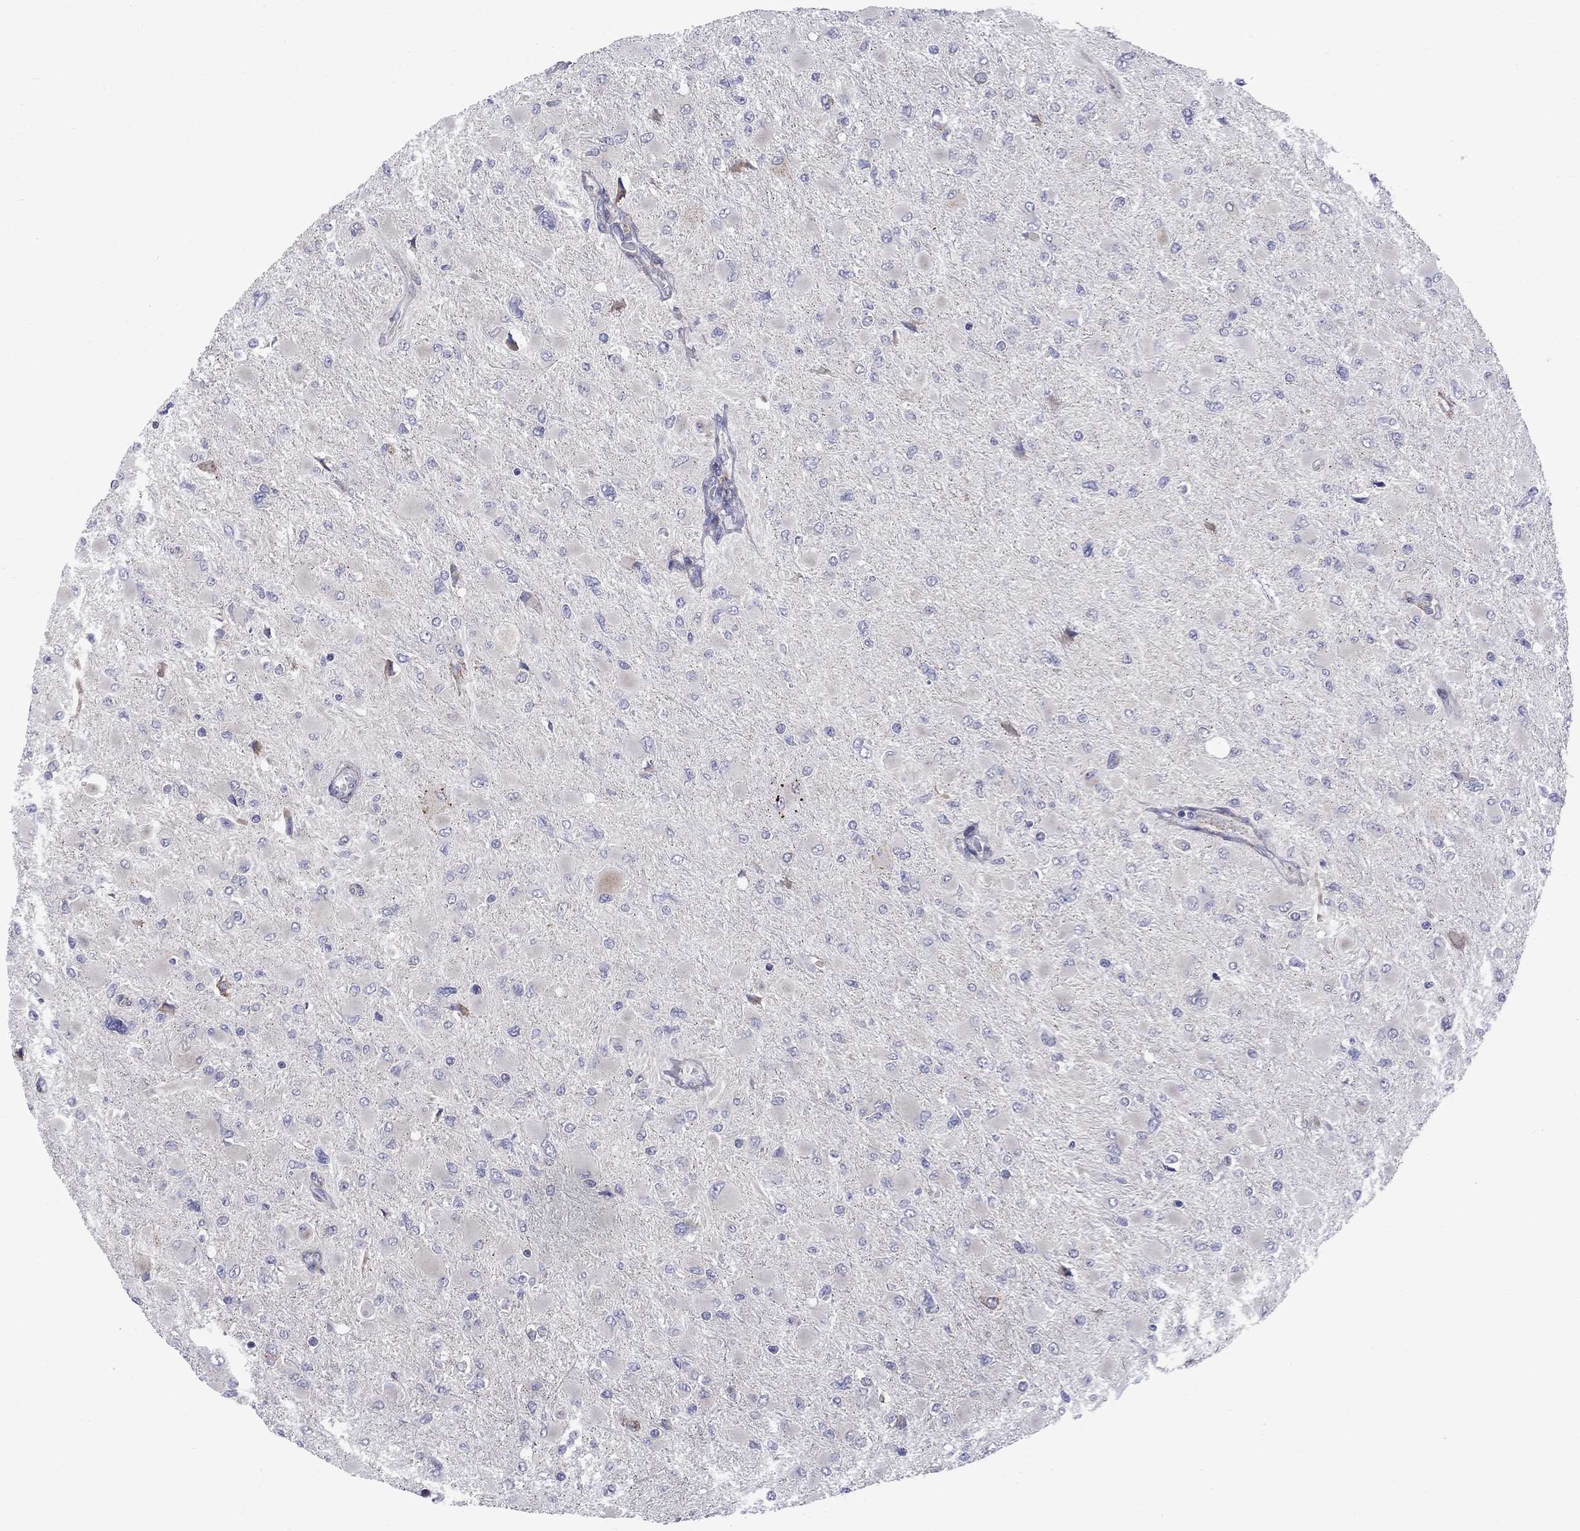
{"staining": {"intensity": "negative", "quantity": "none", "location": "none"}, "tissue": "glioma", "cell_type": "Tumor cells", "image_type": "cancer", "snomed": [{"axis": "morphology", "description": "Glioma, malignant, High grade"}, {"axis": "topography", "description": "Cerebral cortex"}], "caption": "High magnification brightfield microscopy of glioma stained with DAB (brown) and counterstained with hematoxylin (blue): tumor cells show no significant staining.", "gene": "ASNS", "patient": {"sex": "female", "age": 36}}